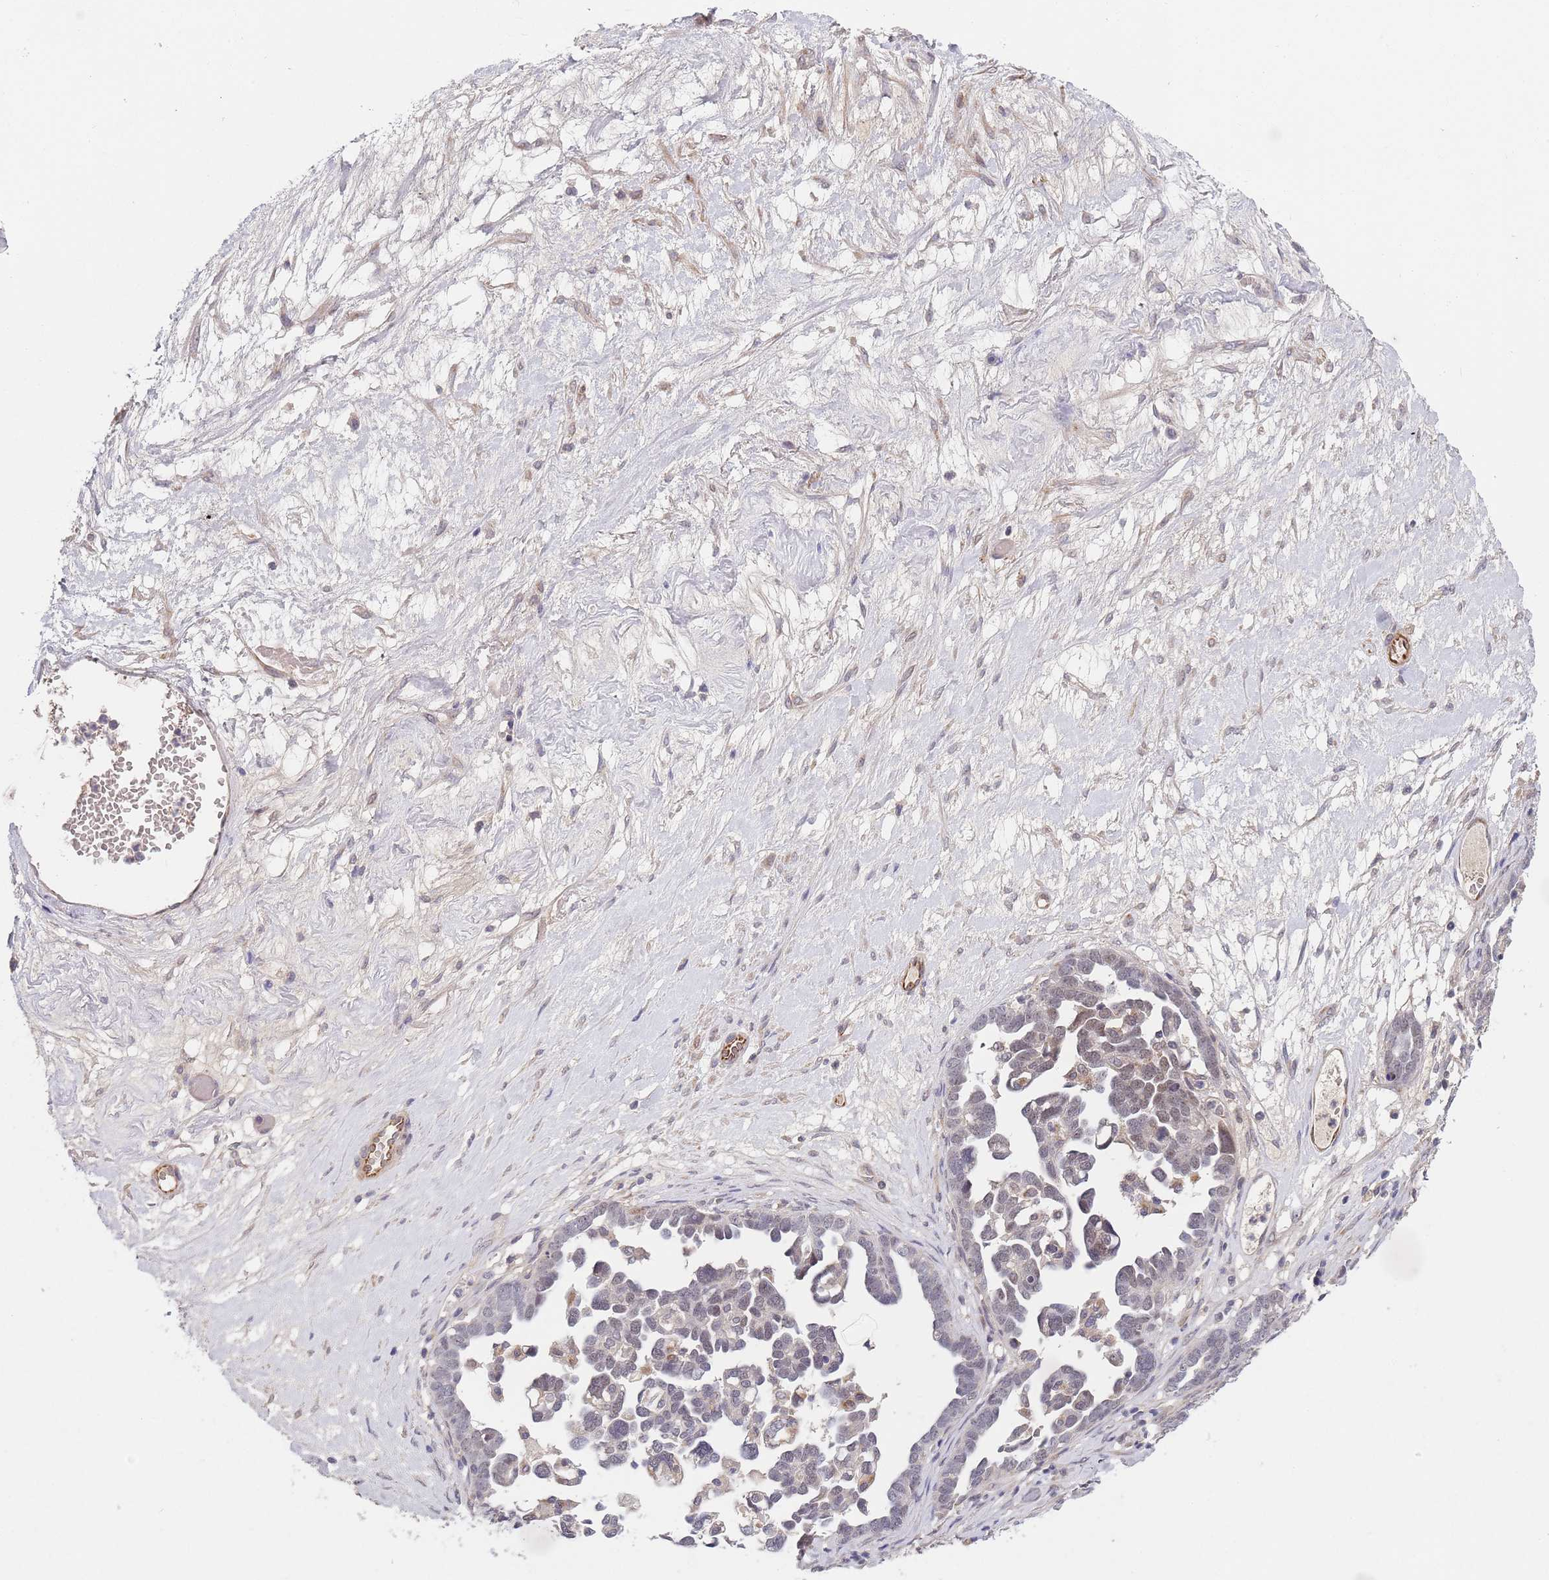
{"staining": {"intensity": "negative", "quantity": "none", "location": "none"}, "tissue": "ovarian cancer", "cell_type": "Tumor cells", "image_type": "cancer", "snomed": [{"axis": "morphology", "description": "Cystadenocarcinoma, serous, NOS"}, {"axis": "topography", "description": "Ovary"}], "caption": "Ovarian serous cystadenocarcinoma stained for a protein using immunohistochemistry (IHC) exhibits no staining tumor cells.", "gene": "B4GALT4", "patient": {"sex": "female", "age": 54}}